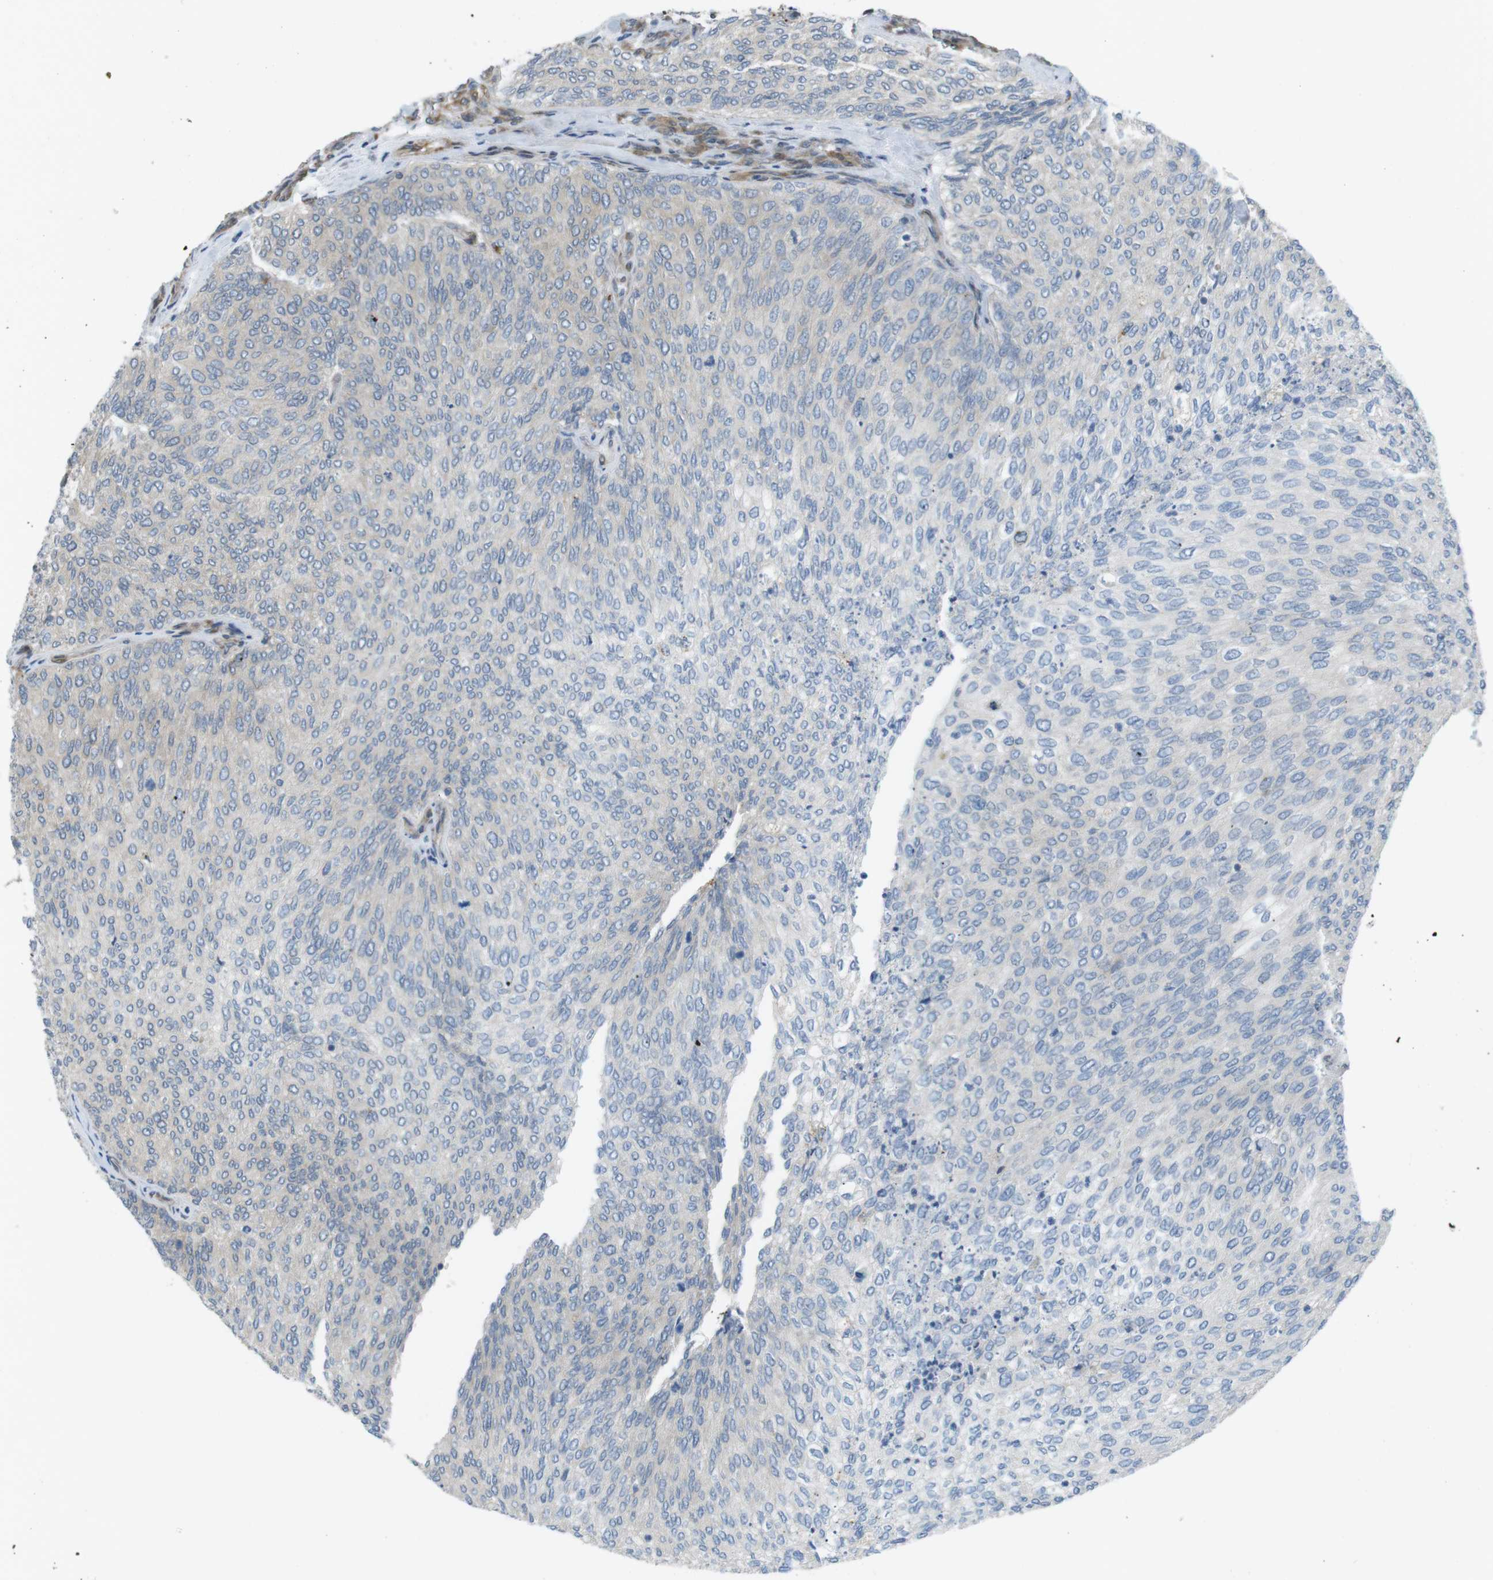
{"staining": {"intensity": "negative", "quantity": "none", "location": "none"}, "tissue": "urothelial cancer", "cell_type": "Tumor cells", "image_type": "cancer", "snomed": [{"axis": "morphology", "description": "Urothelial carcinoma, Low grade"}, {"axis": "topography", "description": "Urinary bladder"}], "caption": "IHC image of neoplastic tissue: human urothelial cancer stained with DAB reveals no significant protein positivity in tumor cells.", "gene": "KANK2", "patient": {"sex": "female", "age": 79}}